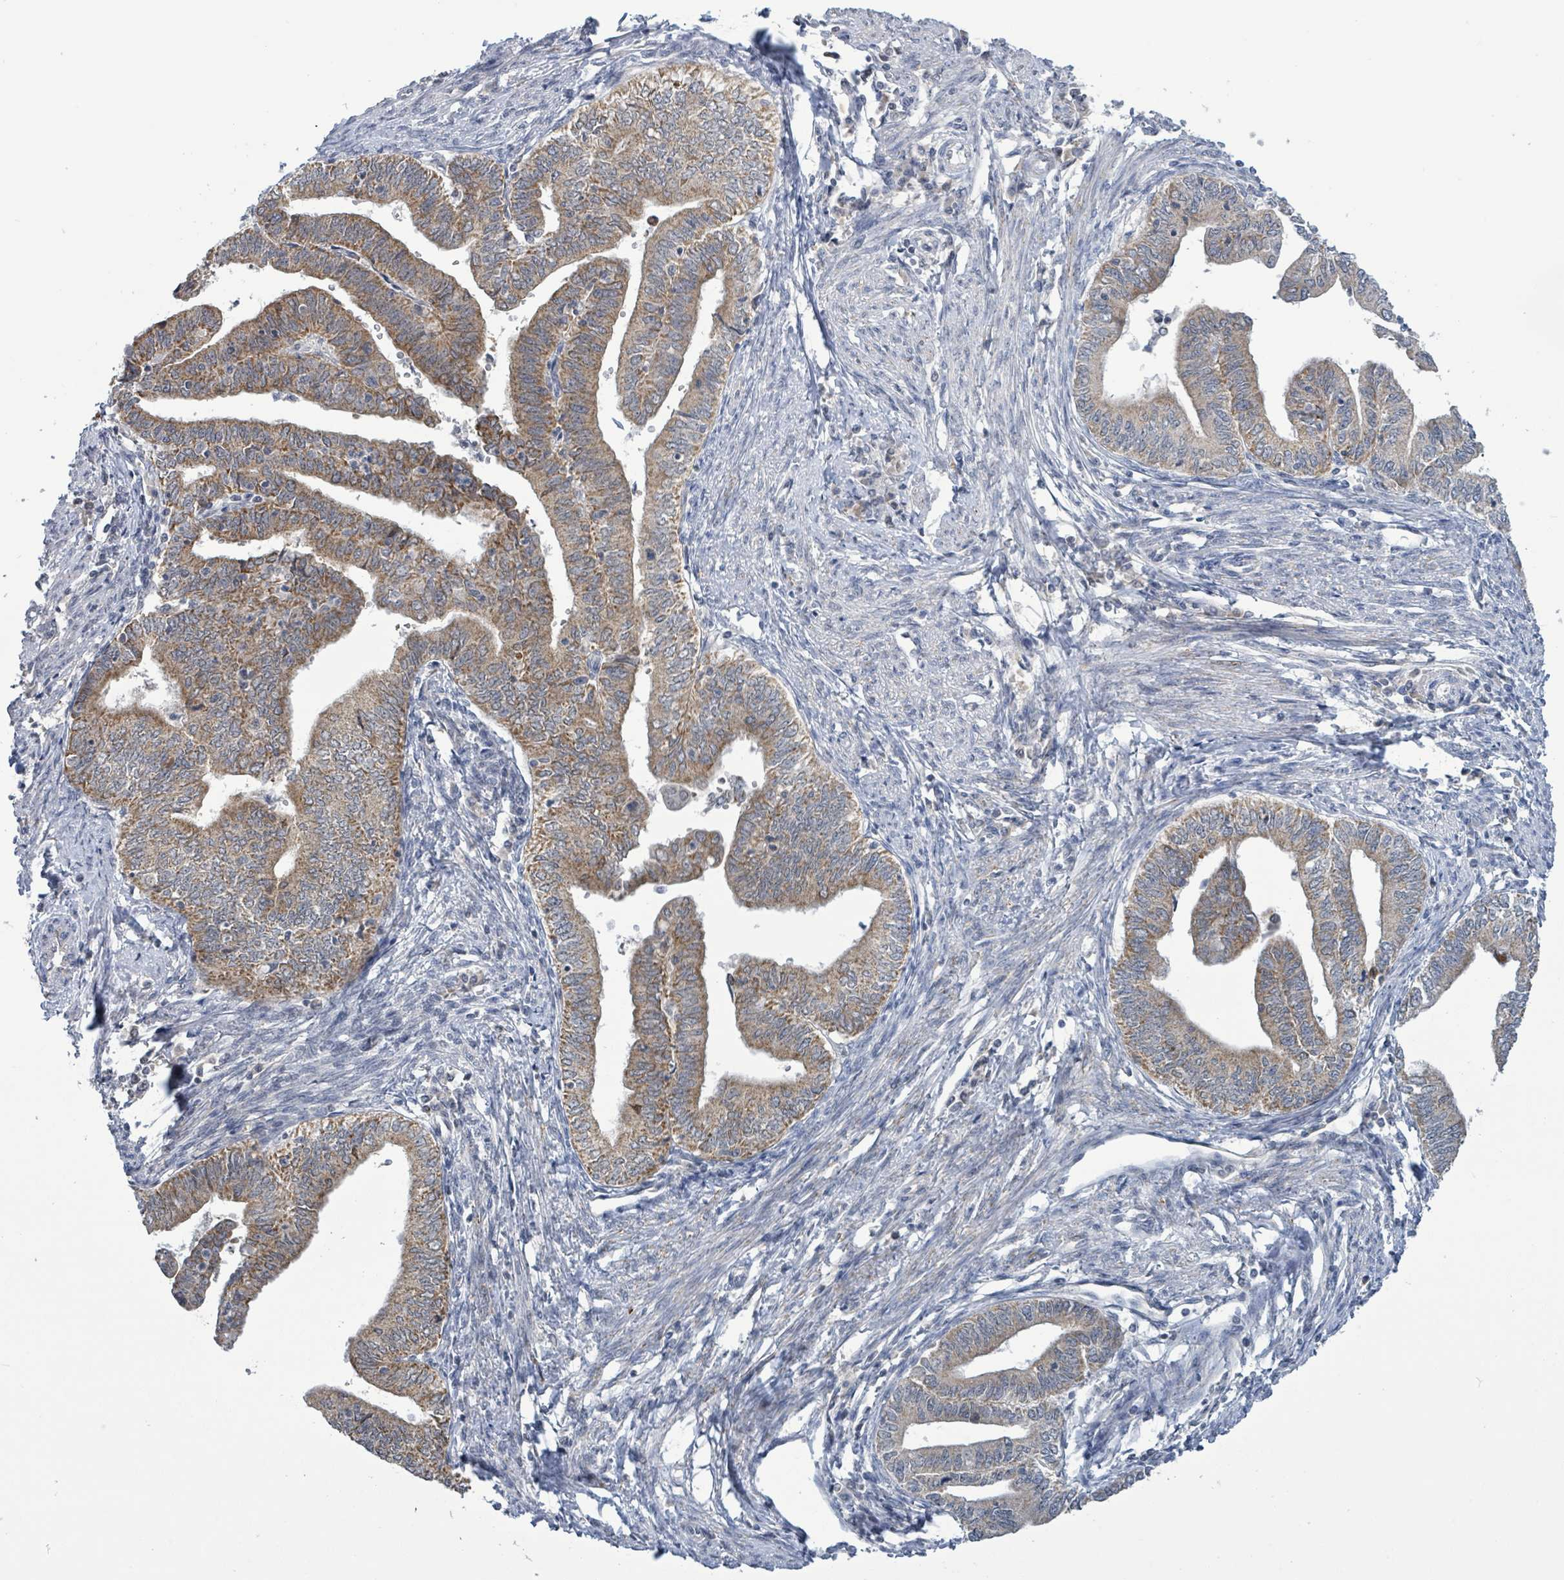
{"staining": {"intensity": "moderate", "quantity": "25%-75%", "location": "cytoplasmic/membranous"}, "tissue": "endometrial cancer", "cell_type": "Tumor cells", "image_type": "cancer", "snomed": [{"axis": "morphology", "description": "Adenocarcinoma, NOS"}, {"axis": "topography", "description": "Endometrium"}], "caption": "Immunohistochemistry (IHC) image of neoplastic tissue: endometrial adenocarcinoma stained using IHC exhibits medium levels of moderate protein expression localized specifically in the cytoplasmic/membranous of tumor cells, appearing as a cytoplasmic/membranous brown color.", "gene": "COQ10B", "patient": {"sex": "female", "age": 66}}